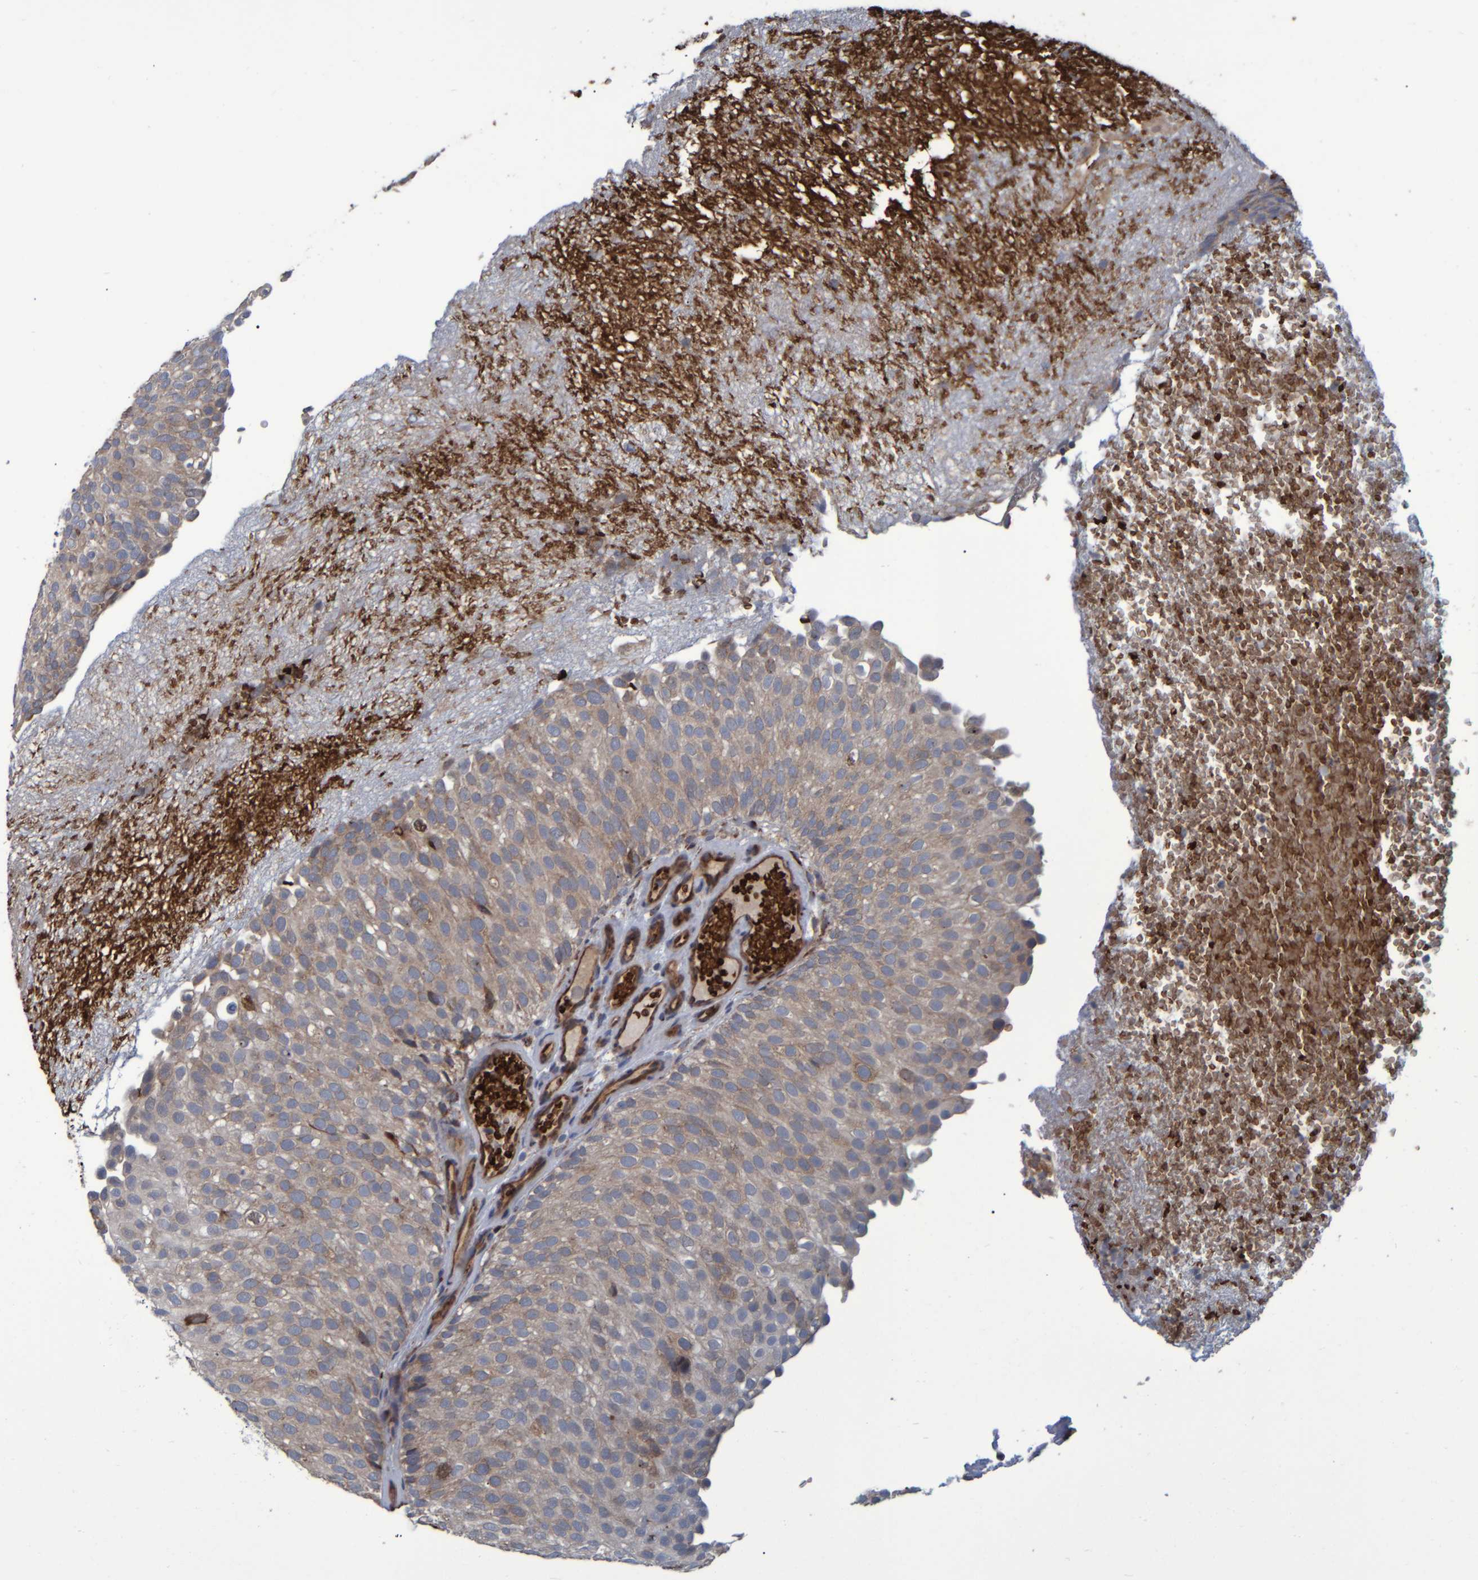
{"staining": {"intensity": "weak", "quantity": ">75%", "location": "cytoplasmic/membranous"}, "tissue": "urothelial cancer", "cell_type": "Tumor cells", "image_type": "cancer", "snomed": [{"axis": "morphology", "description": "Urothelial carcinoma, Low grade"}, {"axis": "topography", "description": "Urinary bladder"}], "caption": "Tumor cells demonstrate low levels of weak cytoplasmic/membranous positivity in approximately >75% of cells in urothelial cancer.", "gene": "SPAG5", "patient": {"sex": "male", "age": 78}}